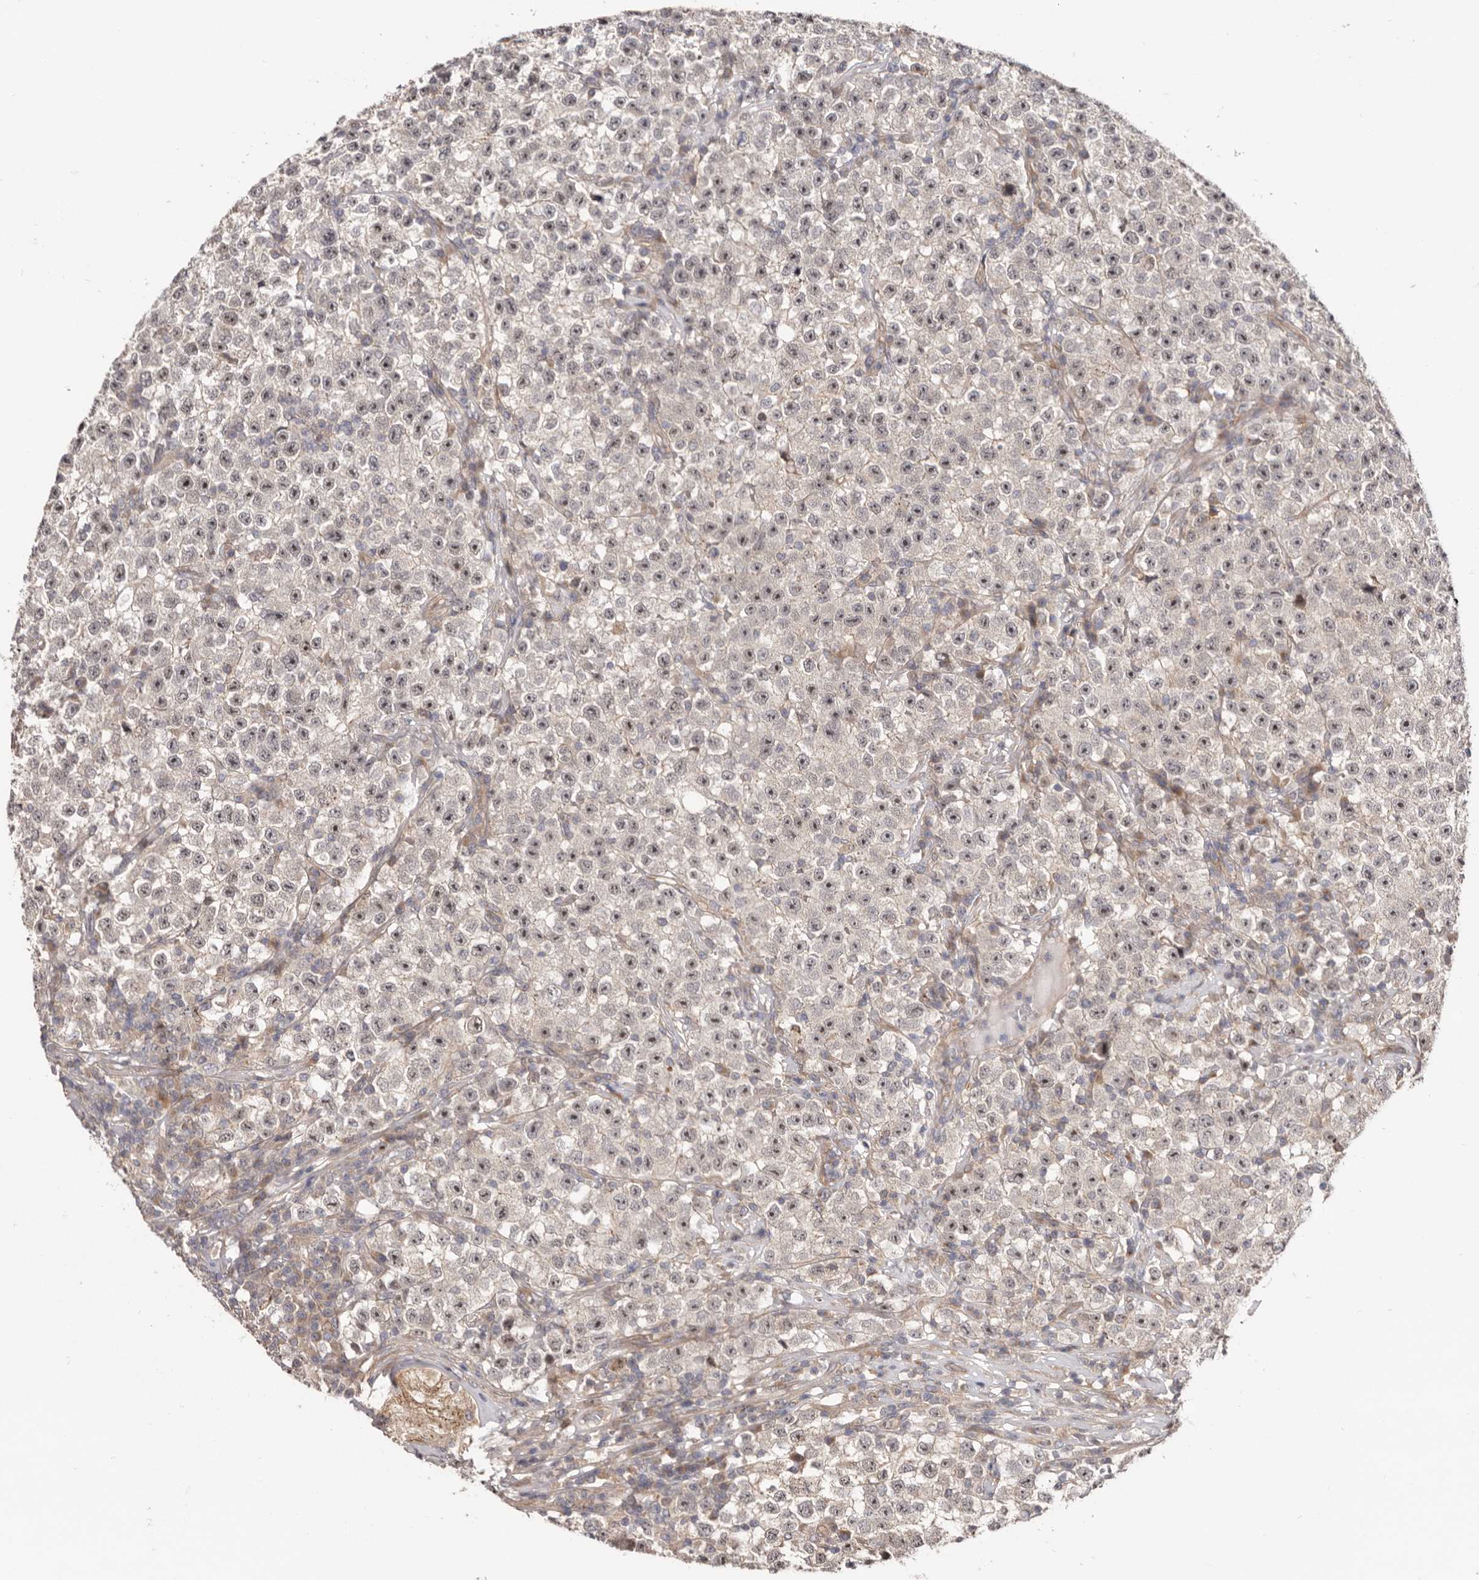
{"staining": {"intensity": "weak", "quantity": ">75%", "location": "nuclear"}, "tissue": "testis cancer", "cell_type": "Tumor cells", "image_type": "cancer", "snomed": [{"axis": "morphology", "description": "Seminoma, NOS"}, {"axis": "topography", "description": "Testis"}], "caption": "Tumor cells reveal low levels of weak nuclear positivity in about >75% of cells in testis cancer.", "gene": "GPATCH4", "patient": {"sex": "male", "age": 22}}